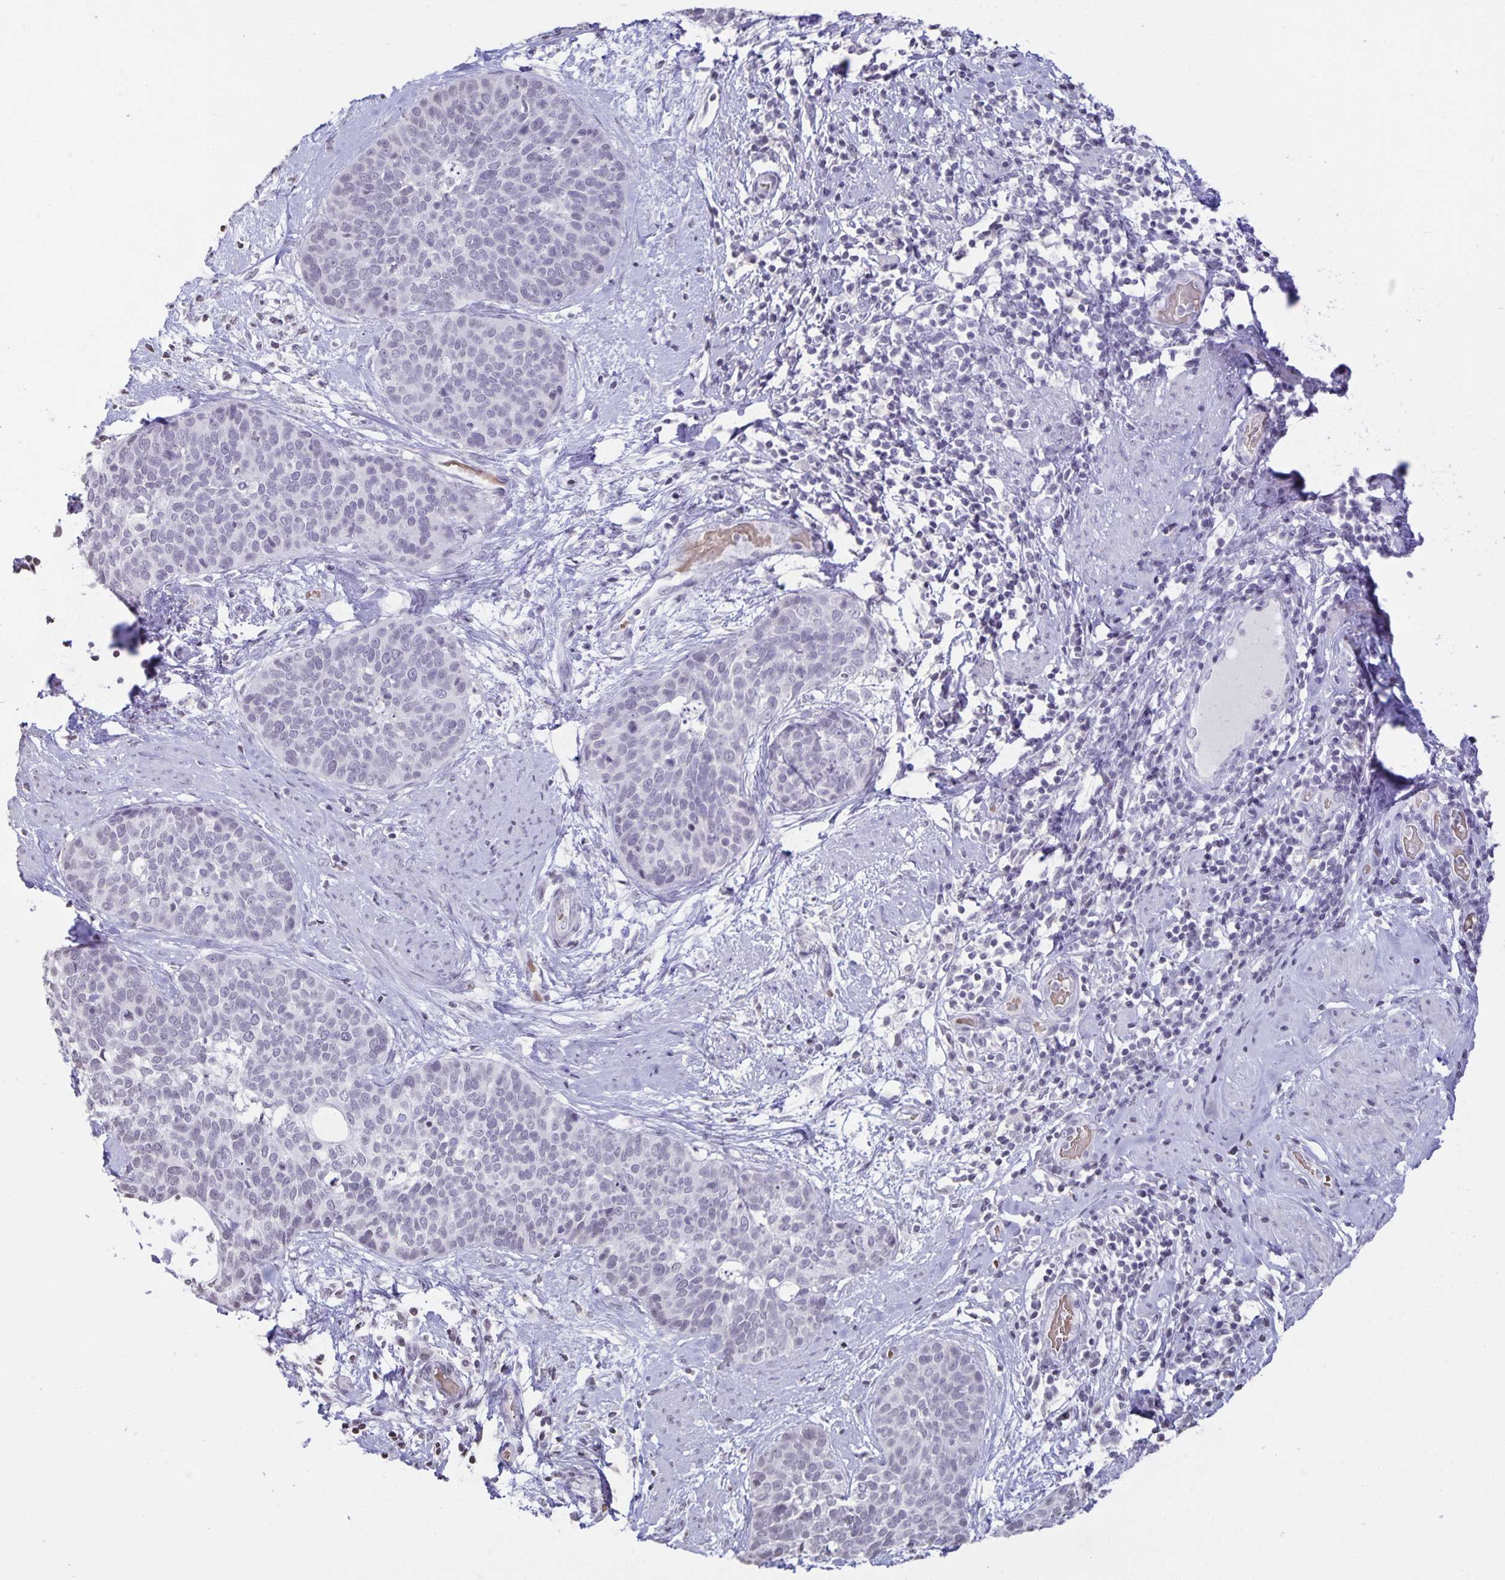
{"staining": {"intensity": "negative", "quantity": "none", "location": "none"}, "tissue": "cervical cancer", "cell_type": "Tumor cells", "image_type": "cancer", "snomed": [{"axis": "morphology", "description": "Squamous cell carcinoma, NOS"}, {"axis": "topography", "description": "Cervix"}], "caption": "This is an IHC image of cervical cancer. There is no positivity in tumor cells.", "gene": "AQP4", "patient": {"sex": "female", "age": 69}}